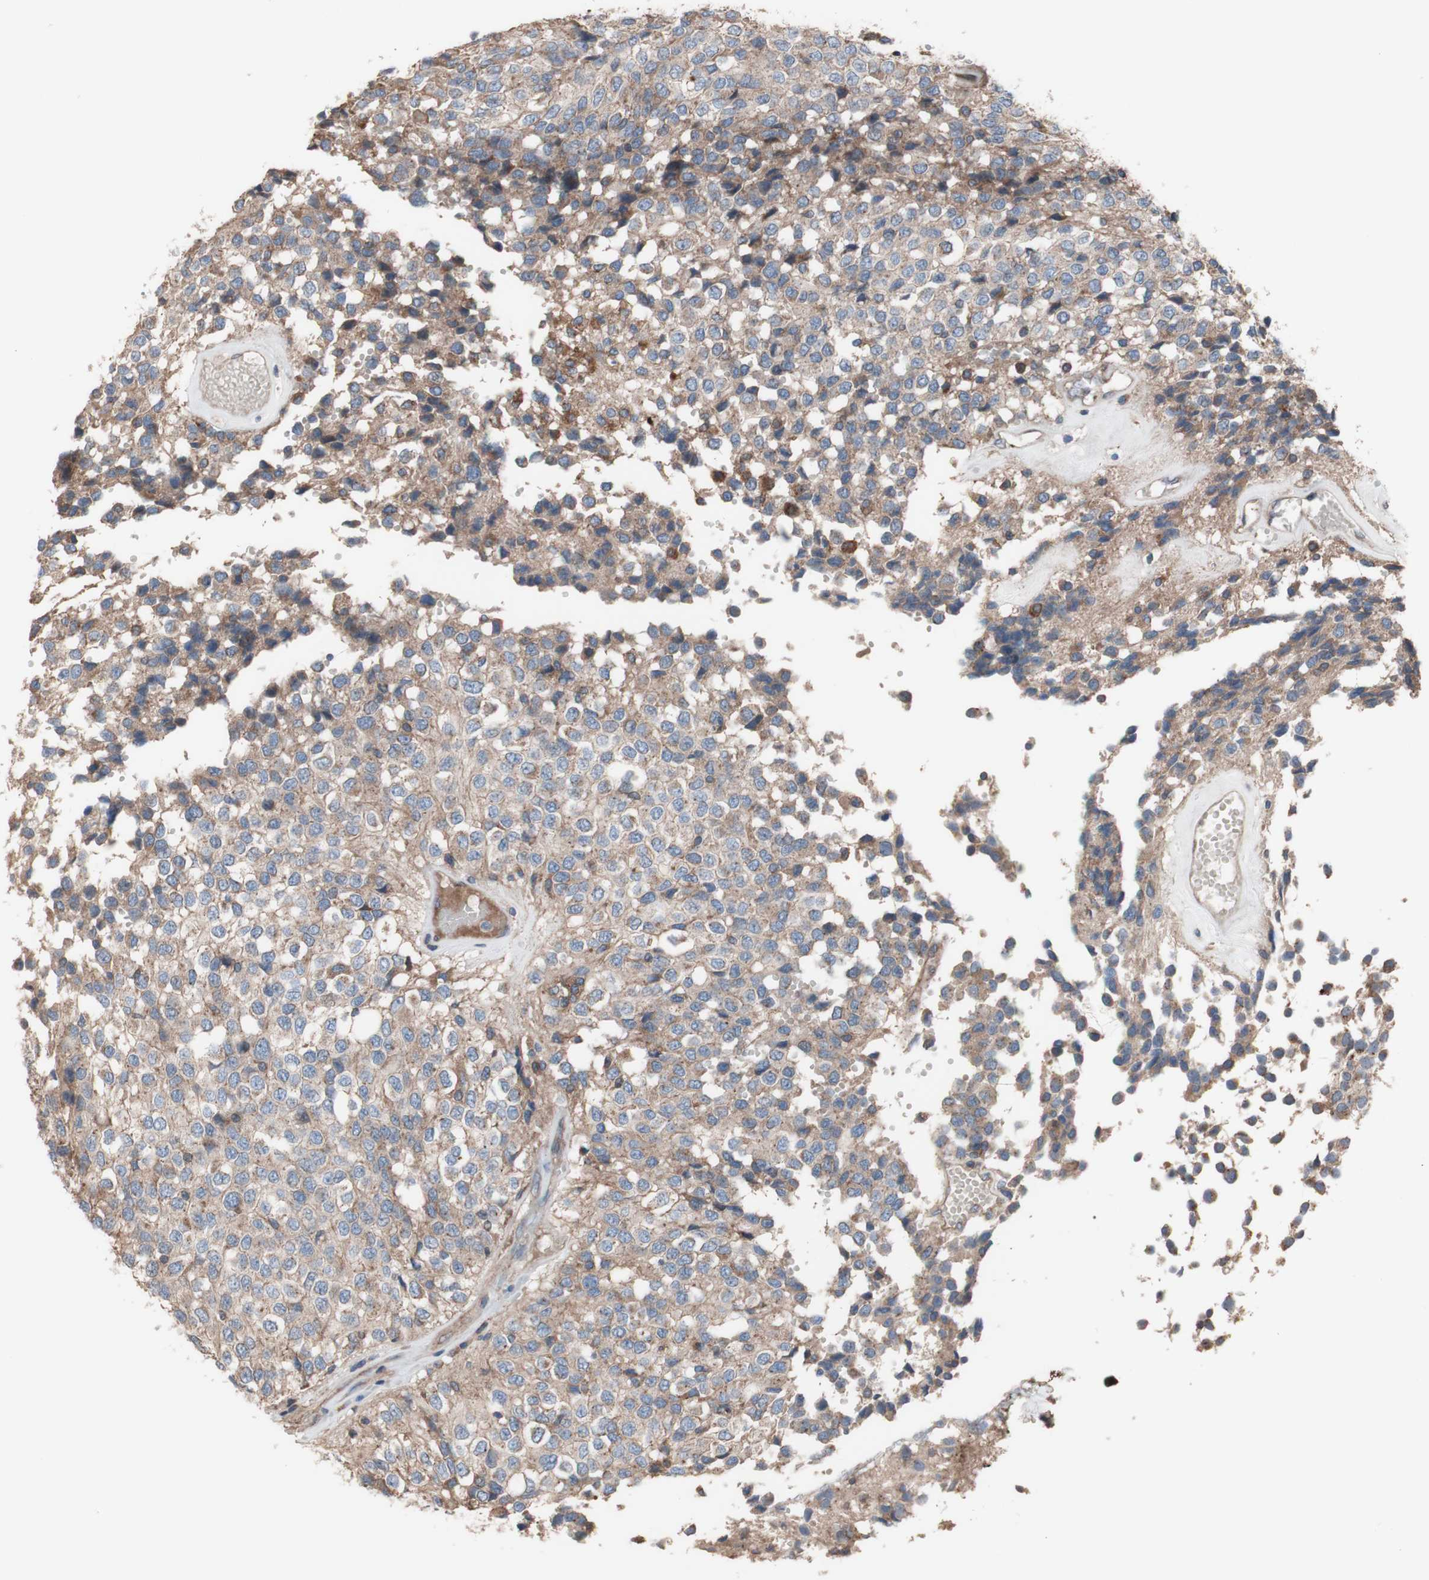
{"staining": {"intensity": "moderate", "quantity": ">75%", "location": "cytoplasmic/membranous"}, "tissue": "glioma", "cell_type": "Tumor cells", "image_type": "cancer", "snomed": [{"axis": "morphology", "description": "Glioma, malignant, High grade"}, {"axis": "topography", "description": "Brain"}], "caption": "The immunohistochemical stain shows moderate cytoplasmic/membranous positivity in tumor cells of malignant glioma (high-grade) tissue.", "gene": "COPB1", "patient": {"sex": "male", "age": 32}}